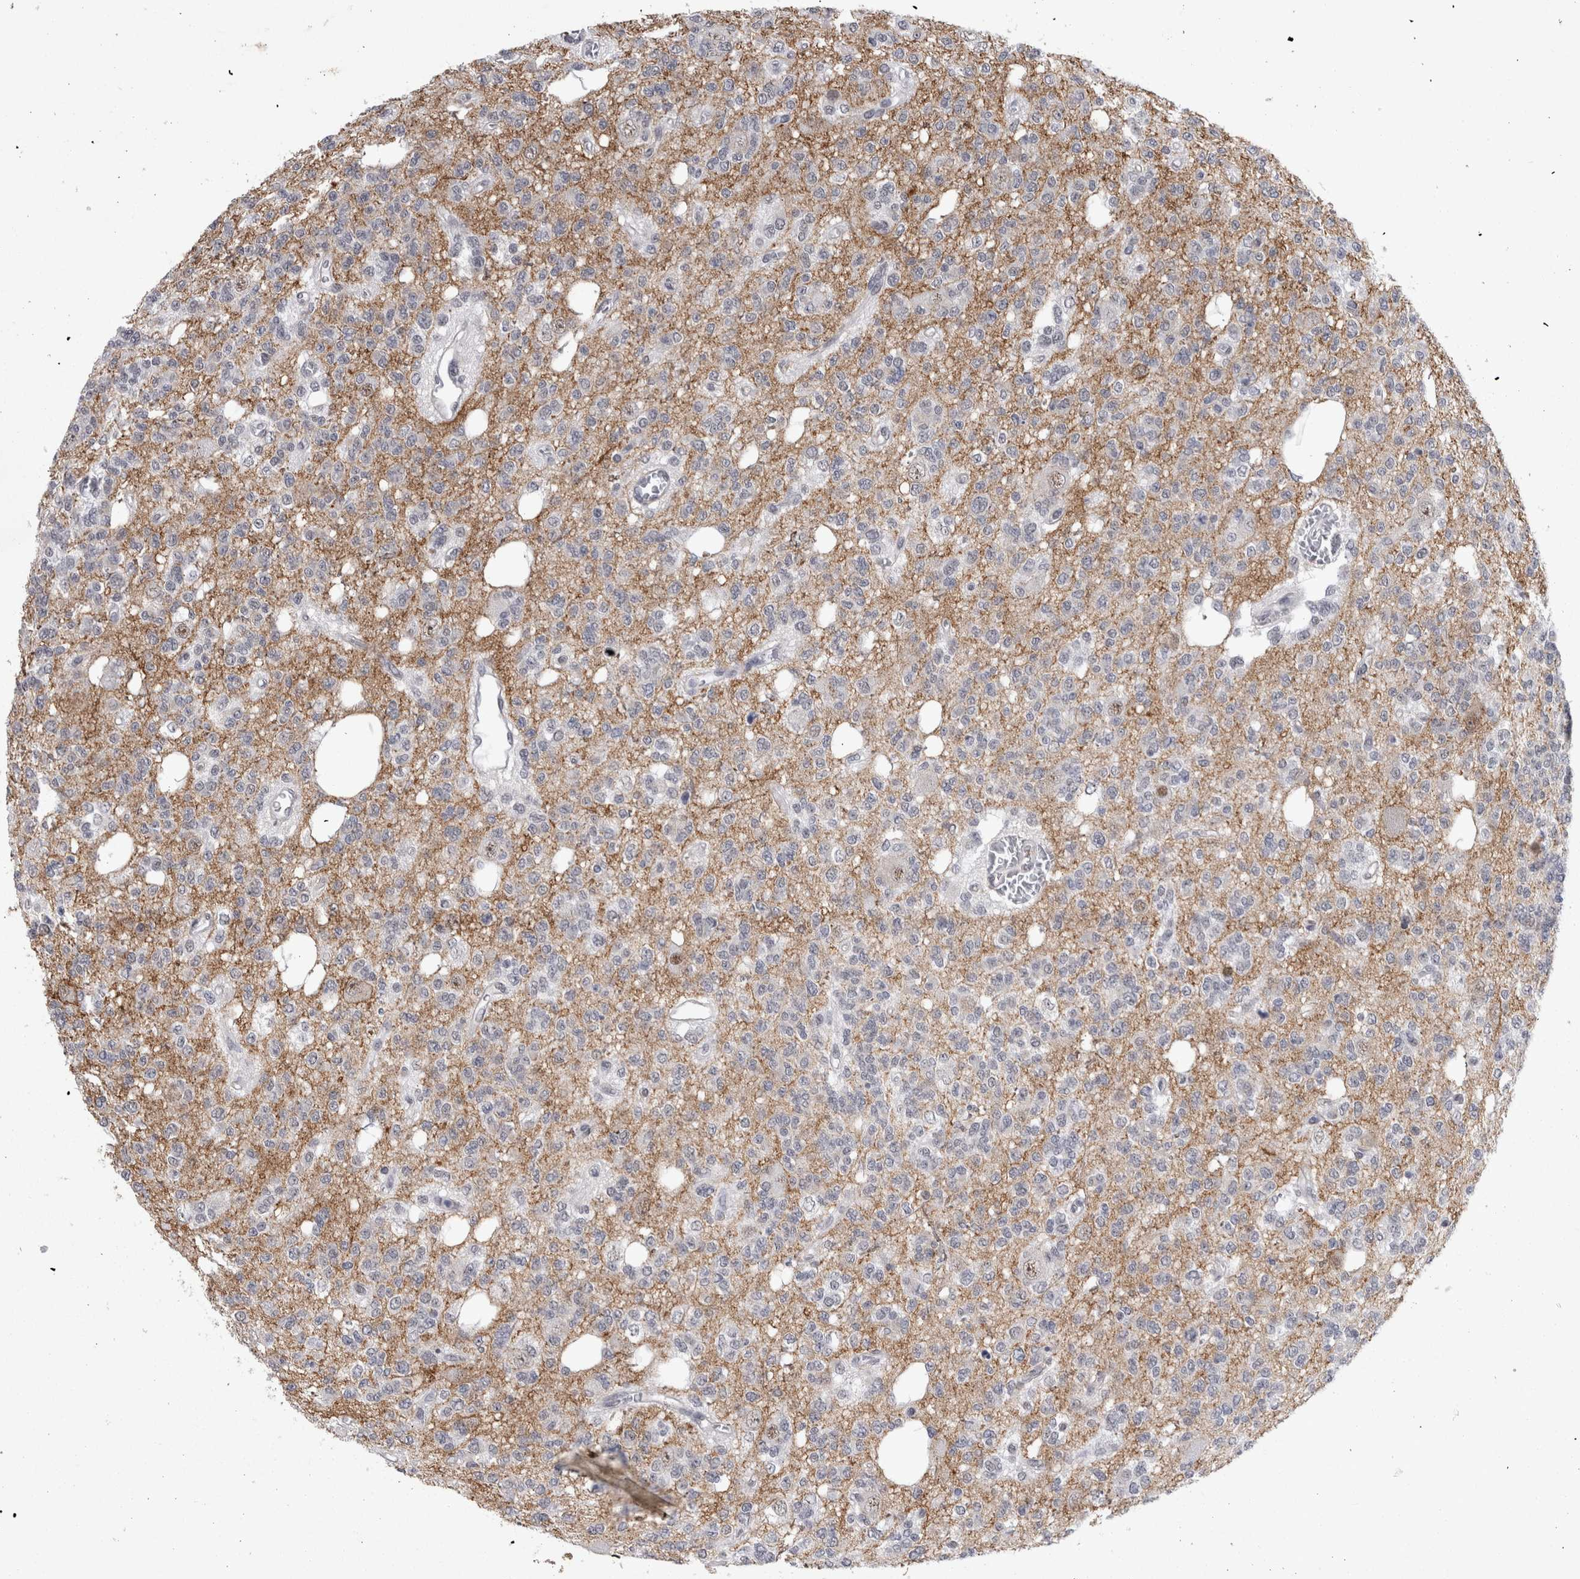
{"staining": {"intensity": "negative", "quantity": "none", "location": "none"}, "tissue": "glioma", "cell_type": "Tumor cells", "image_type": "cancer", "snomed": [{"axis": "morphology", "description": "Glioma, malignant, Low grade"}, {"axis": "topography", "description": "Brain"}], "caption": "IHC micrograph of human low-grade glioma (malignant) stained for a protein (brown), which reveals no positivity in tumor cells.", "gene": "PEBP4", "patient": {"sex": "male", "age": 38}}